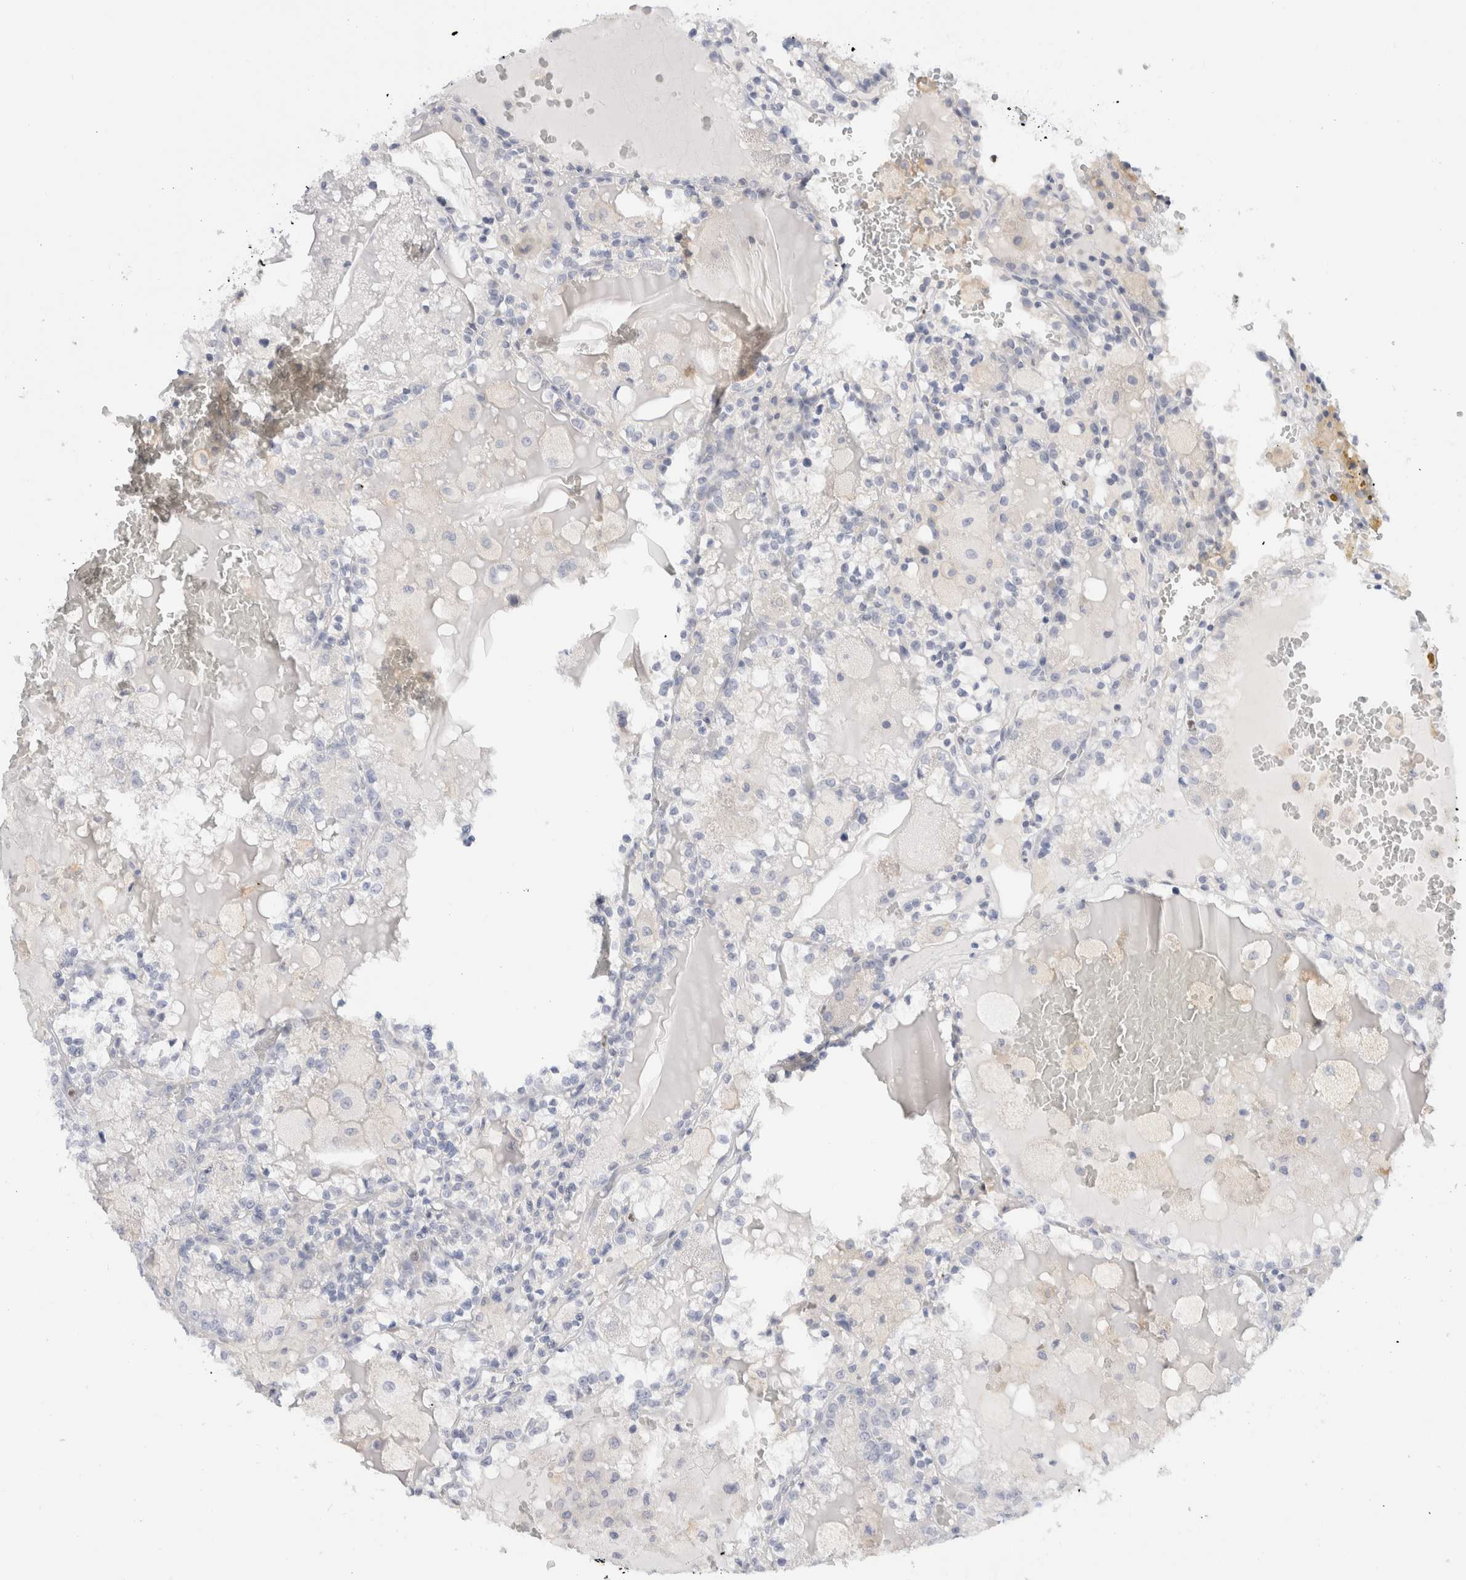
{"staining": {"intensity": "negative", "quantity": "none", "location": "none"}, "tissue": "renal cancer", "cell_type": "Tumor cells", "image_type": "cancer", "snomed": [{"axis": "morphology", "description": "Adenocarcinoma, NOS"}, {"axis": "topography", "description": "Kidney"}], "caption": "Tumor cells are negative for brown protein staining in adenocarcinoma (renal).", "gene": "ADAM30", "patient": {"sex": "female", "age": 56}}